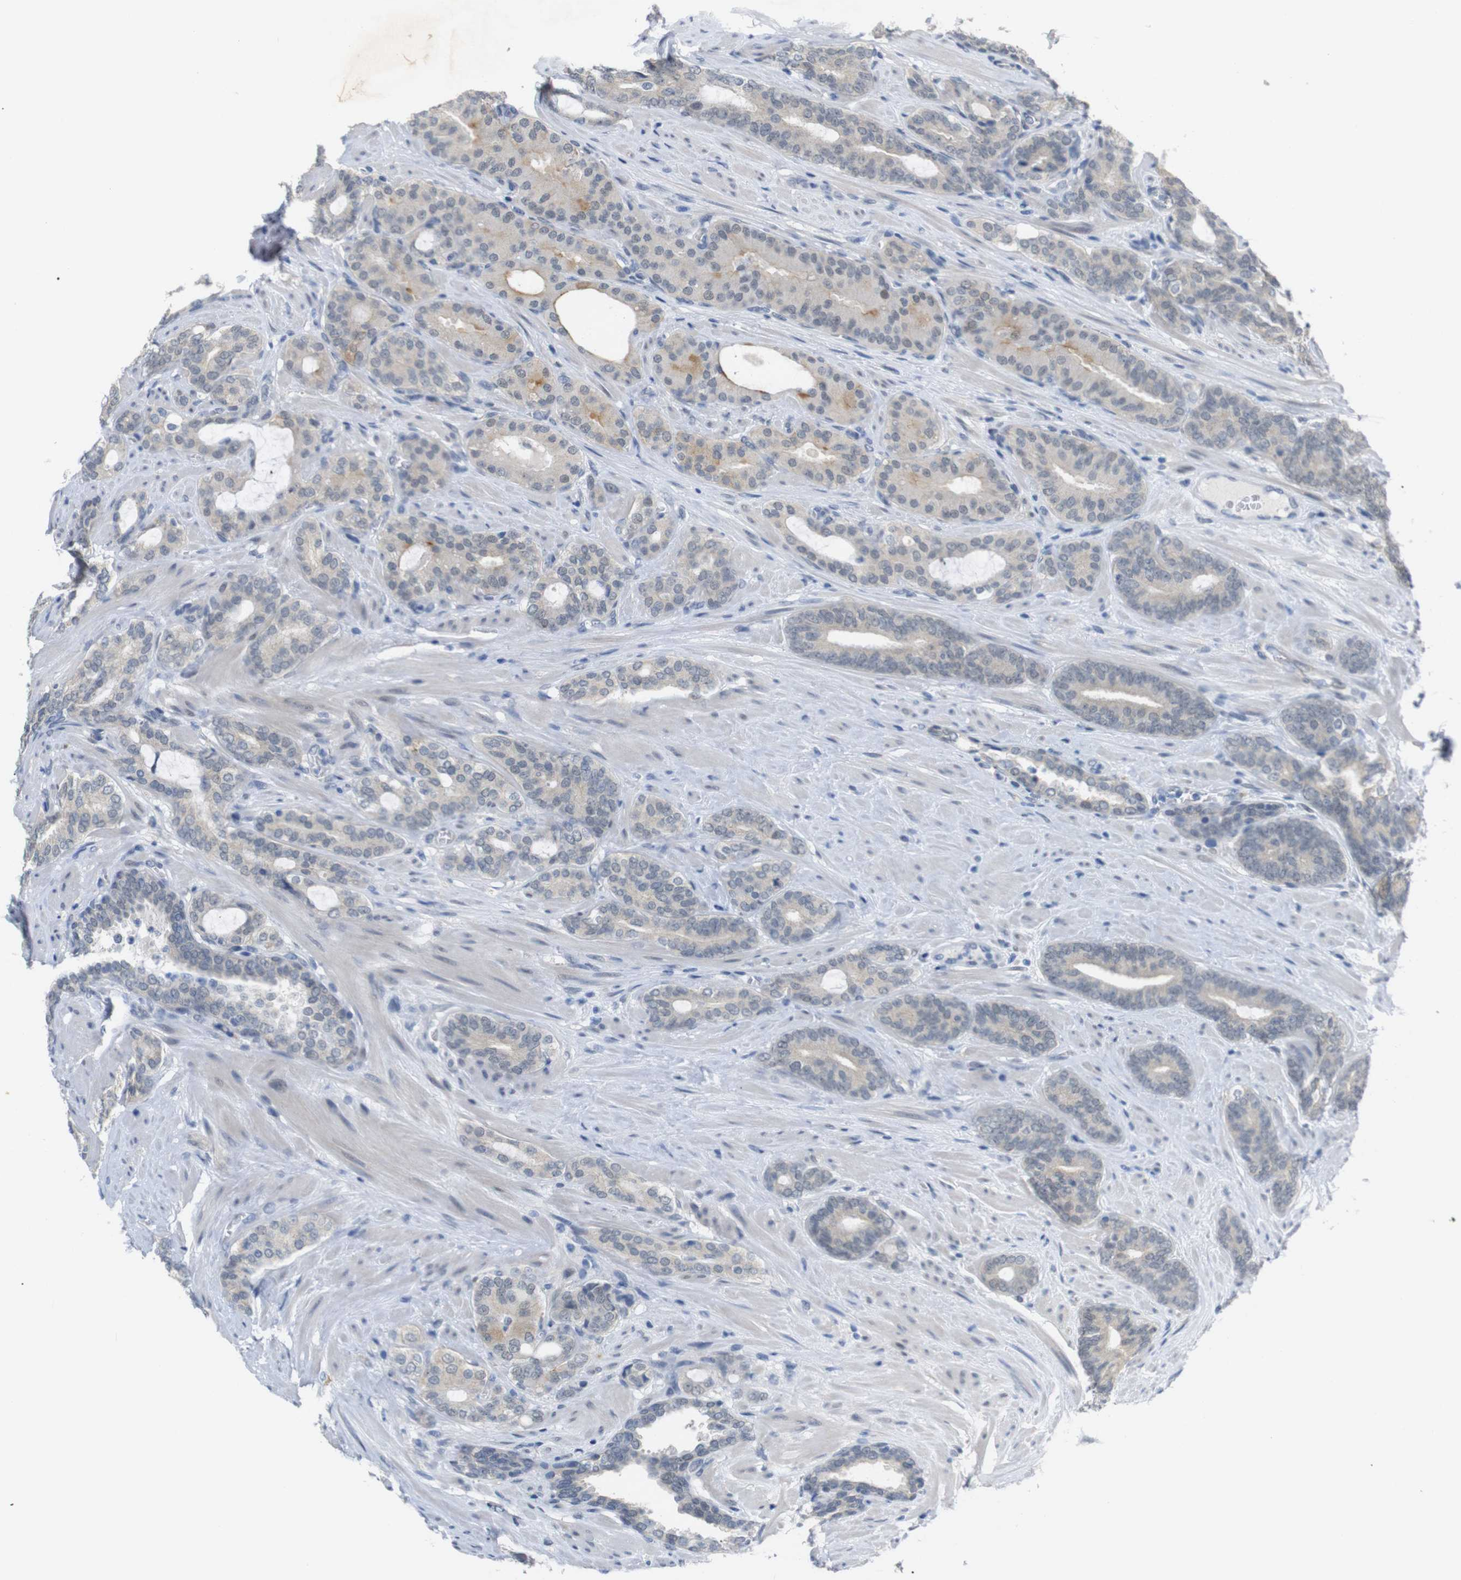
{"staining": {"intensity": "weak", "quantity": "<25%", "location": "cytoplasmic/membranous"}, "tissue": "prostate cancer", "cell_type": "Tumor cells", "image_type": "cancer", "snomed": [{"axis": "morphology", "description": "Adenocarcinoma, Low grade"}, {"axis": "topography", "description": "Prostate"}], "caption": "A high-resolution photomicrograph shows immunohistochemistry (IHC) staining of prostate adenocarcinoma (low-grade), which displays no significant staining in tumor cells.", "gene": "GPR158", "patient": {"sex": "male", "age": 63}}